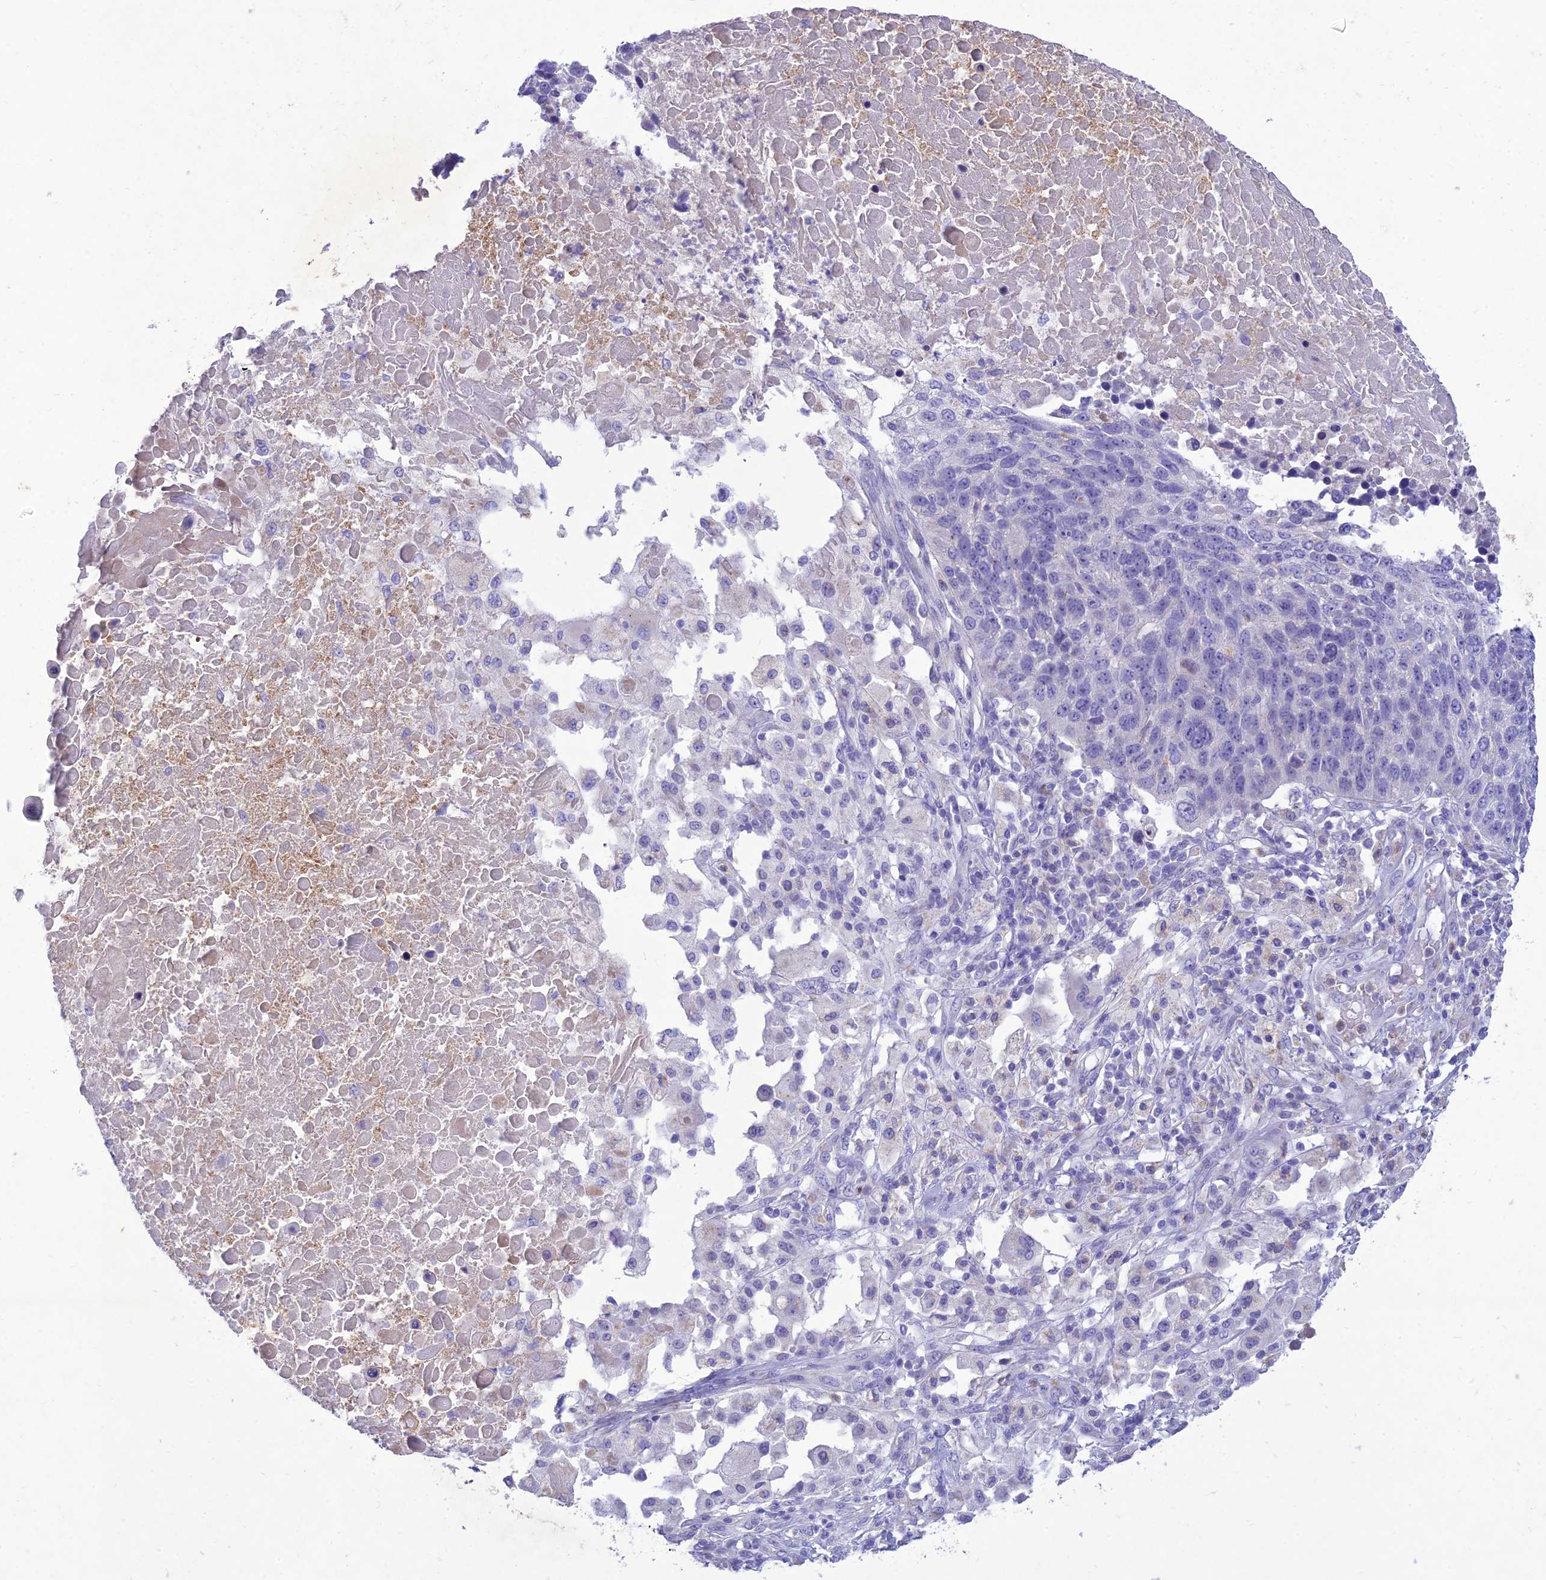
{"staining": {"intensity": "negative", "quantity": "none", "location": "none"}, "tissue": "lung cancer", "cell_type": "Tumor cells", "image_type": "cancer", "snomed": [{"axis": "morphology", "description": "Normal tissue, NOS"}, {"axis": "morphology", "description": "Squamous cell carcinoma, NOS"}, {"axis": "topography", "description": "Lymph node"}, {"axis": "topography", "description": "Lung"}], "caption": "Lung cancer stained for a protein using IHC displays no expression tumor cells.", "gene": "SLC13A5", "patient": {"sex": "male", "age": 66}}